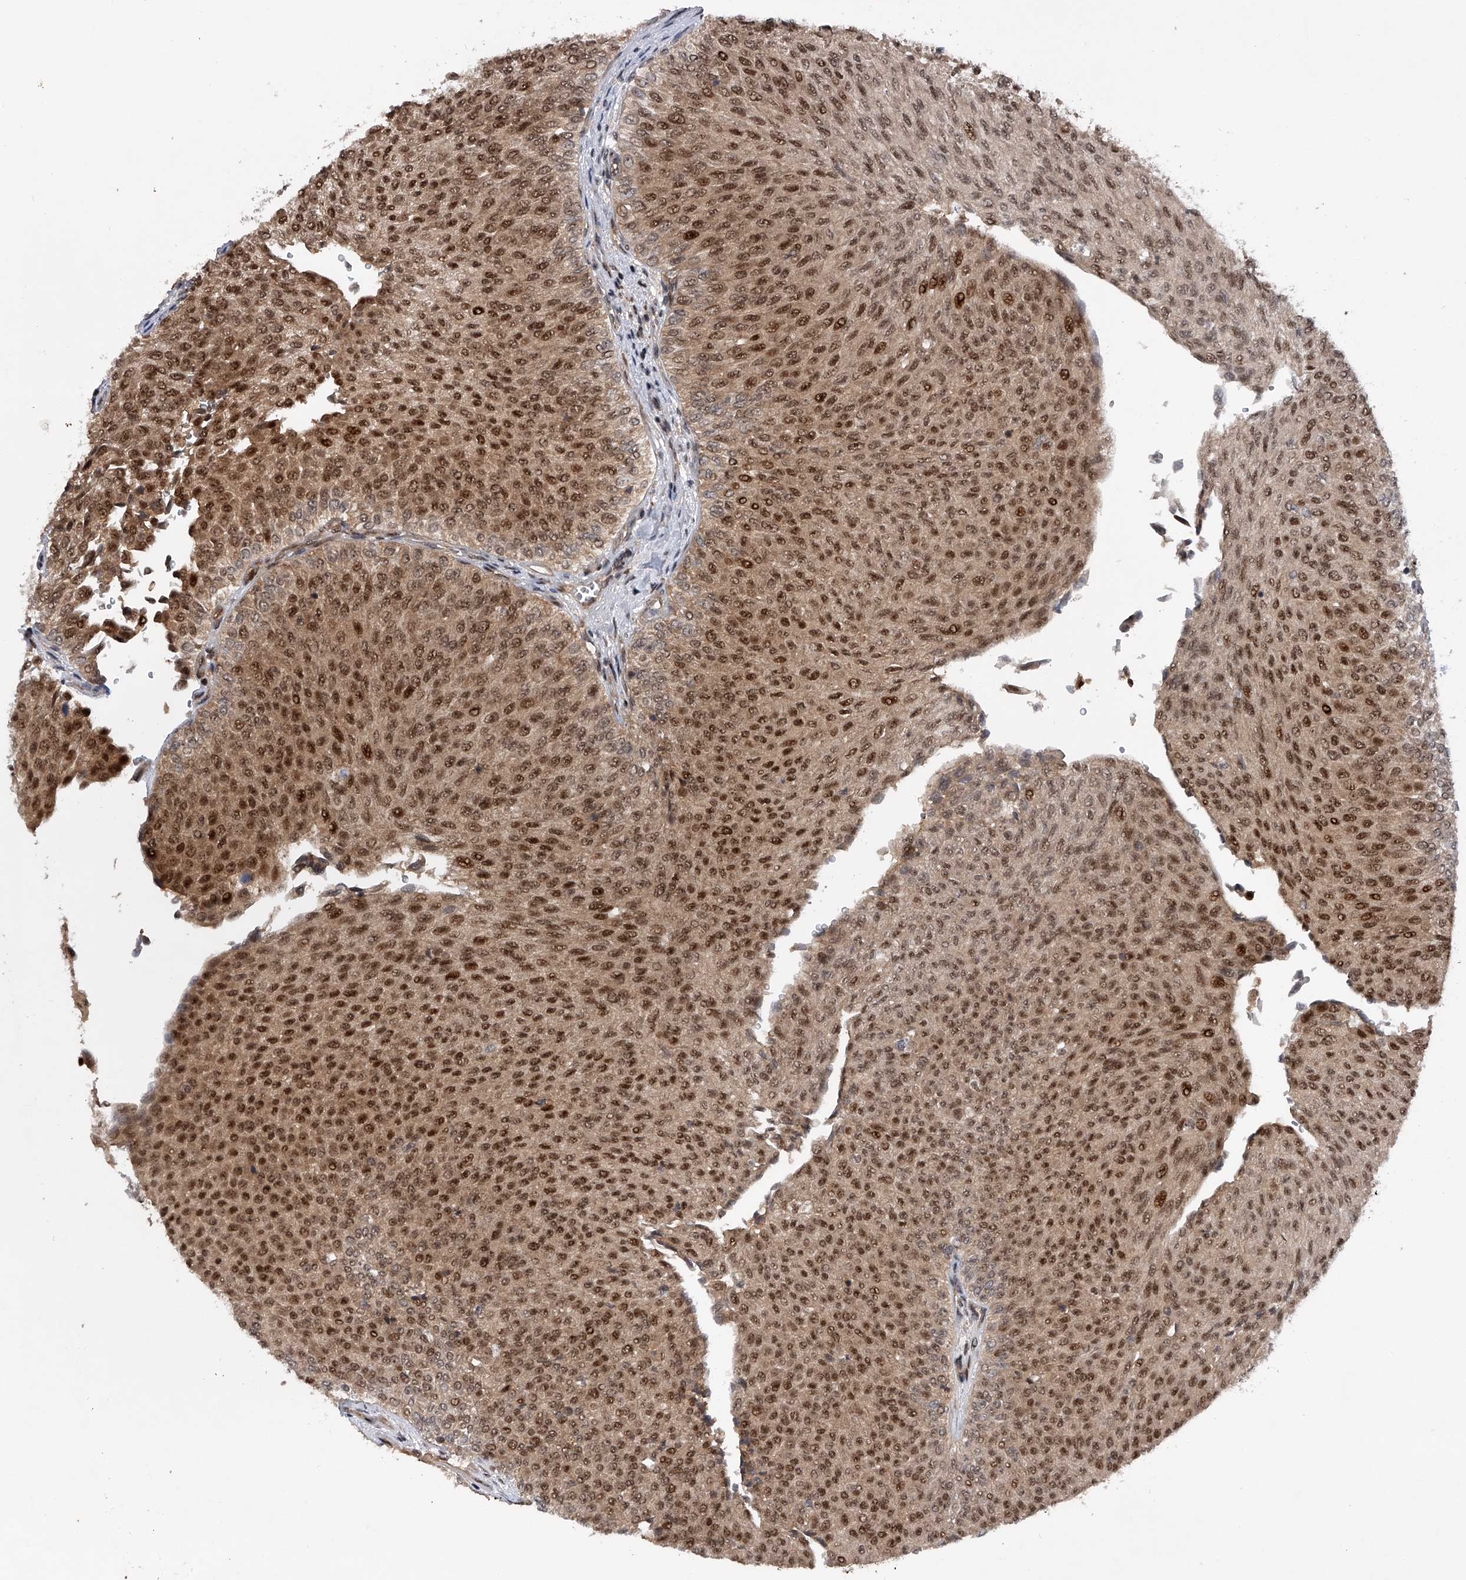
{"staining": {"intensity": "moderate", "quantity": ">75%", "location": "cytoplasmic/membranous,nuclear"}, "tissue": "urothelial cancer", "cell_type": "Tumor cells", "image_type": "cancer", "snomed": [{"axis": "morphology", "description": "Urothelial carcinoma, Low grade"}, {"axis": "topography", "description": "Urinary bladder"}], "caption": "Immunohistochemistry (IHC) (DAB (3,3'-diaminobenzidine)) staining of urothelial cancer demonstrates moderate cytoplasmic/membranous and nuclear protein staining in about >75% of tumor cells.", "gene": "RWDD2A", "patient": {"sex": "male", "age": 78}}